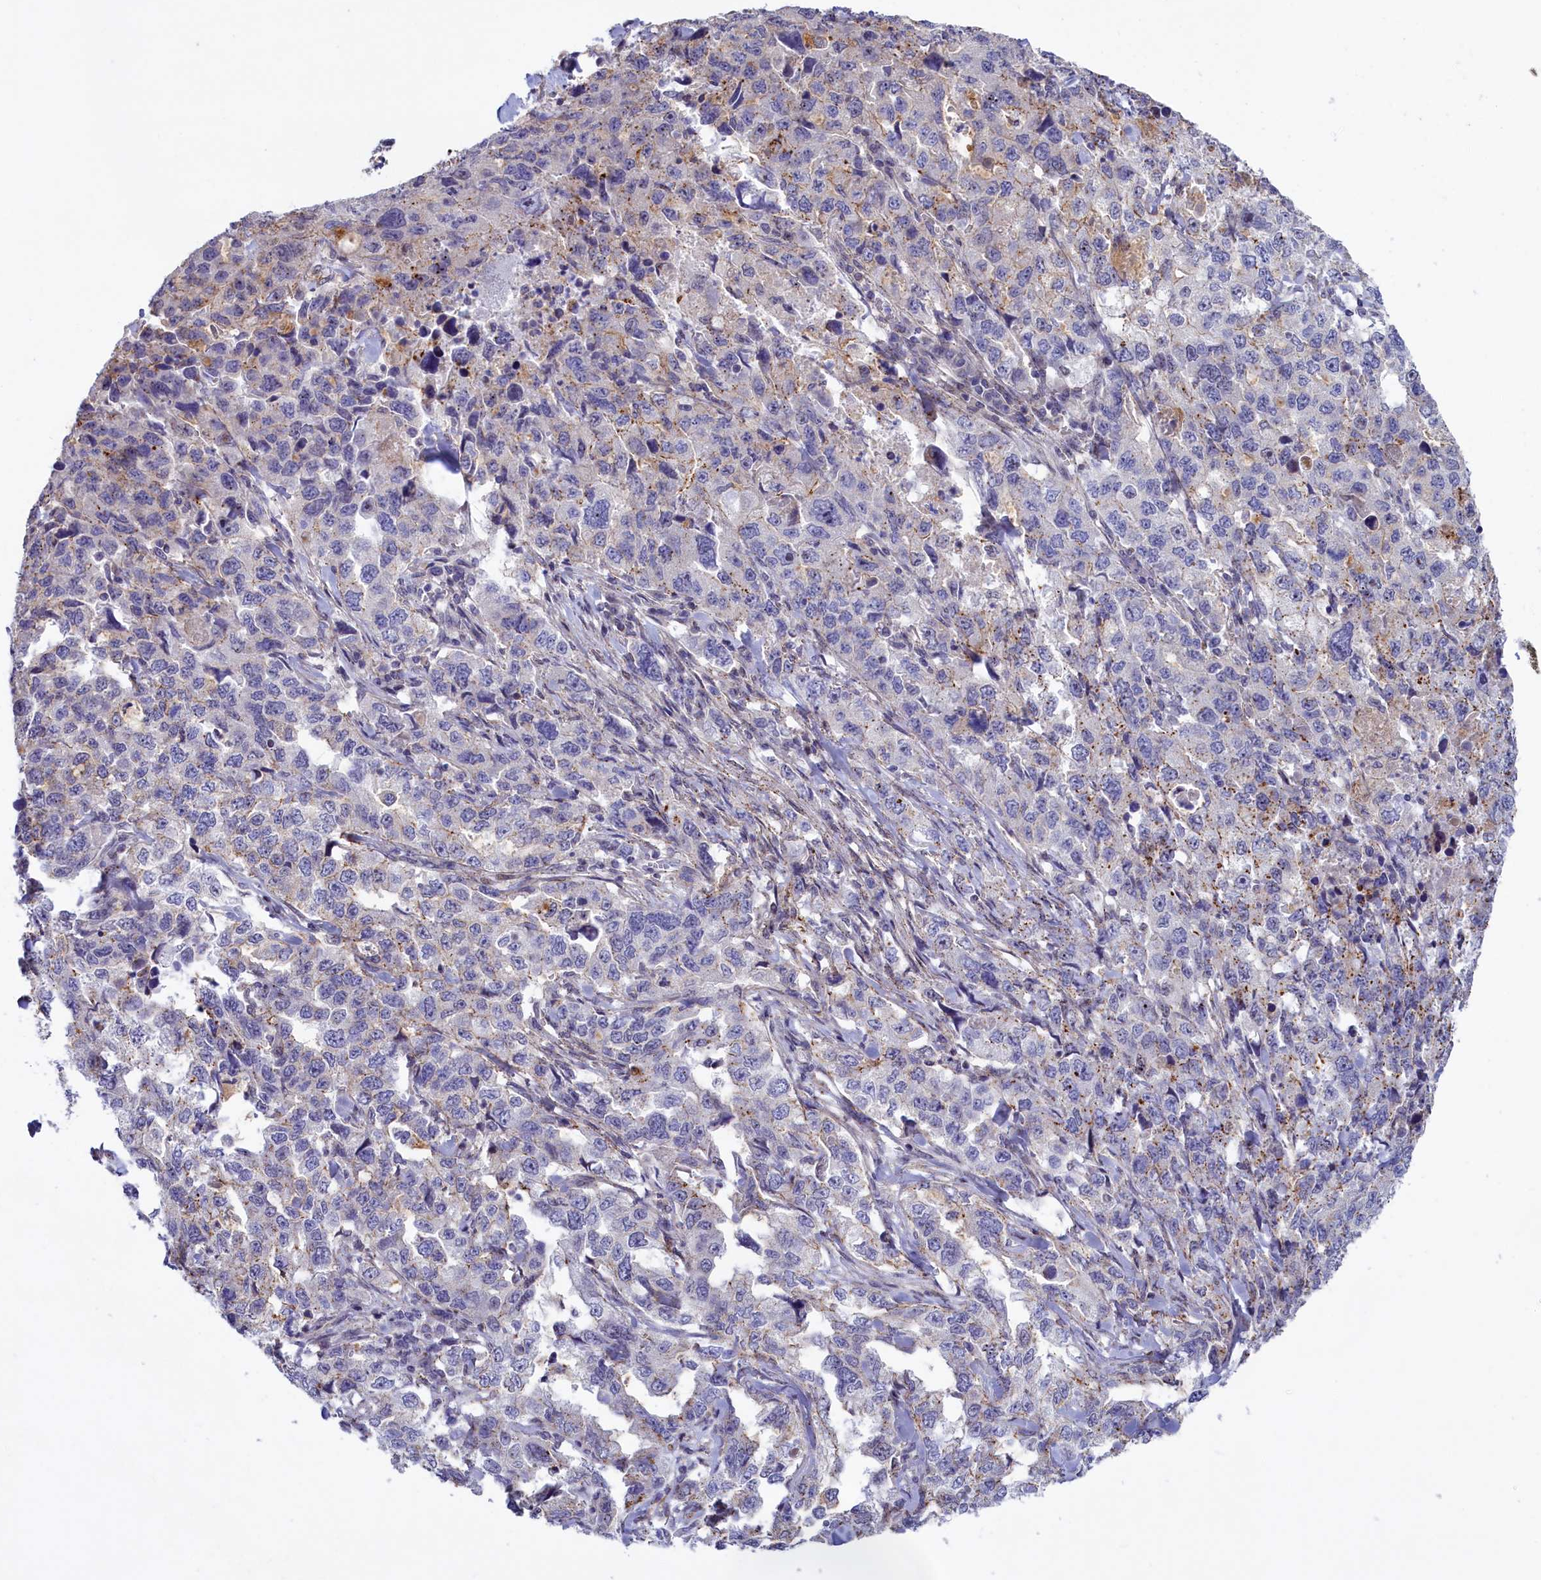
{"staining": {"intensity": "negative", "quantity": "none", "location": "none"}, "tissue": "lung cancer", "cell_type": "Tumor cells", "image_type": "cancer", "snomed": [{"axis": "morphology", "description": "Adenocarcinoma, NOS"}, {"axis": "topography", "description": "Lung"}], "caption": "High power microscopy photomicrograph of an IHC histopathology image of adenocarcinoma (lung), revealing no significant positivity in tumor cells.", "gene": "HYKK", "patient": {"sex": "female", "age": 51}}